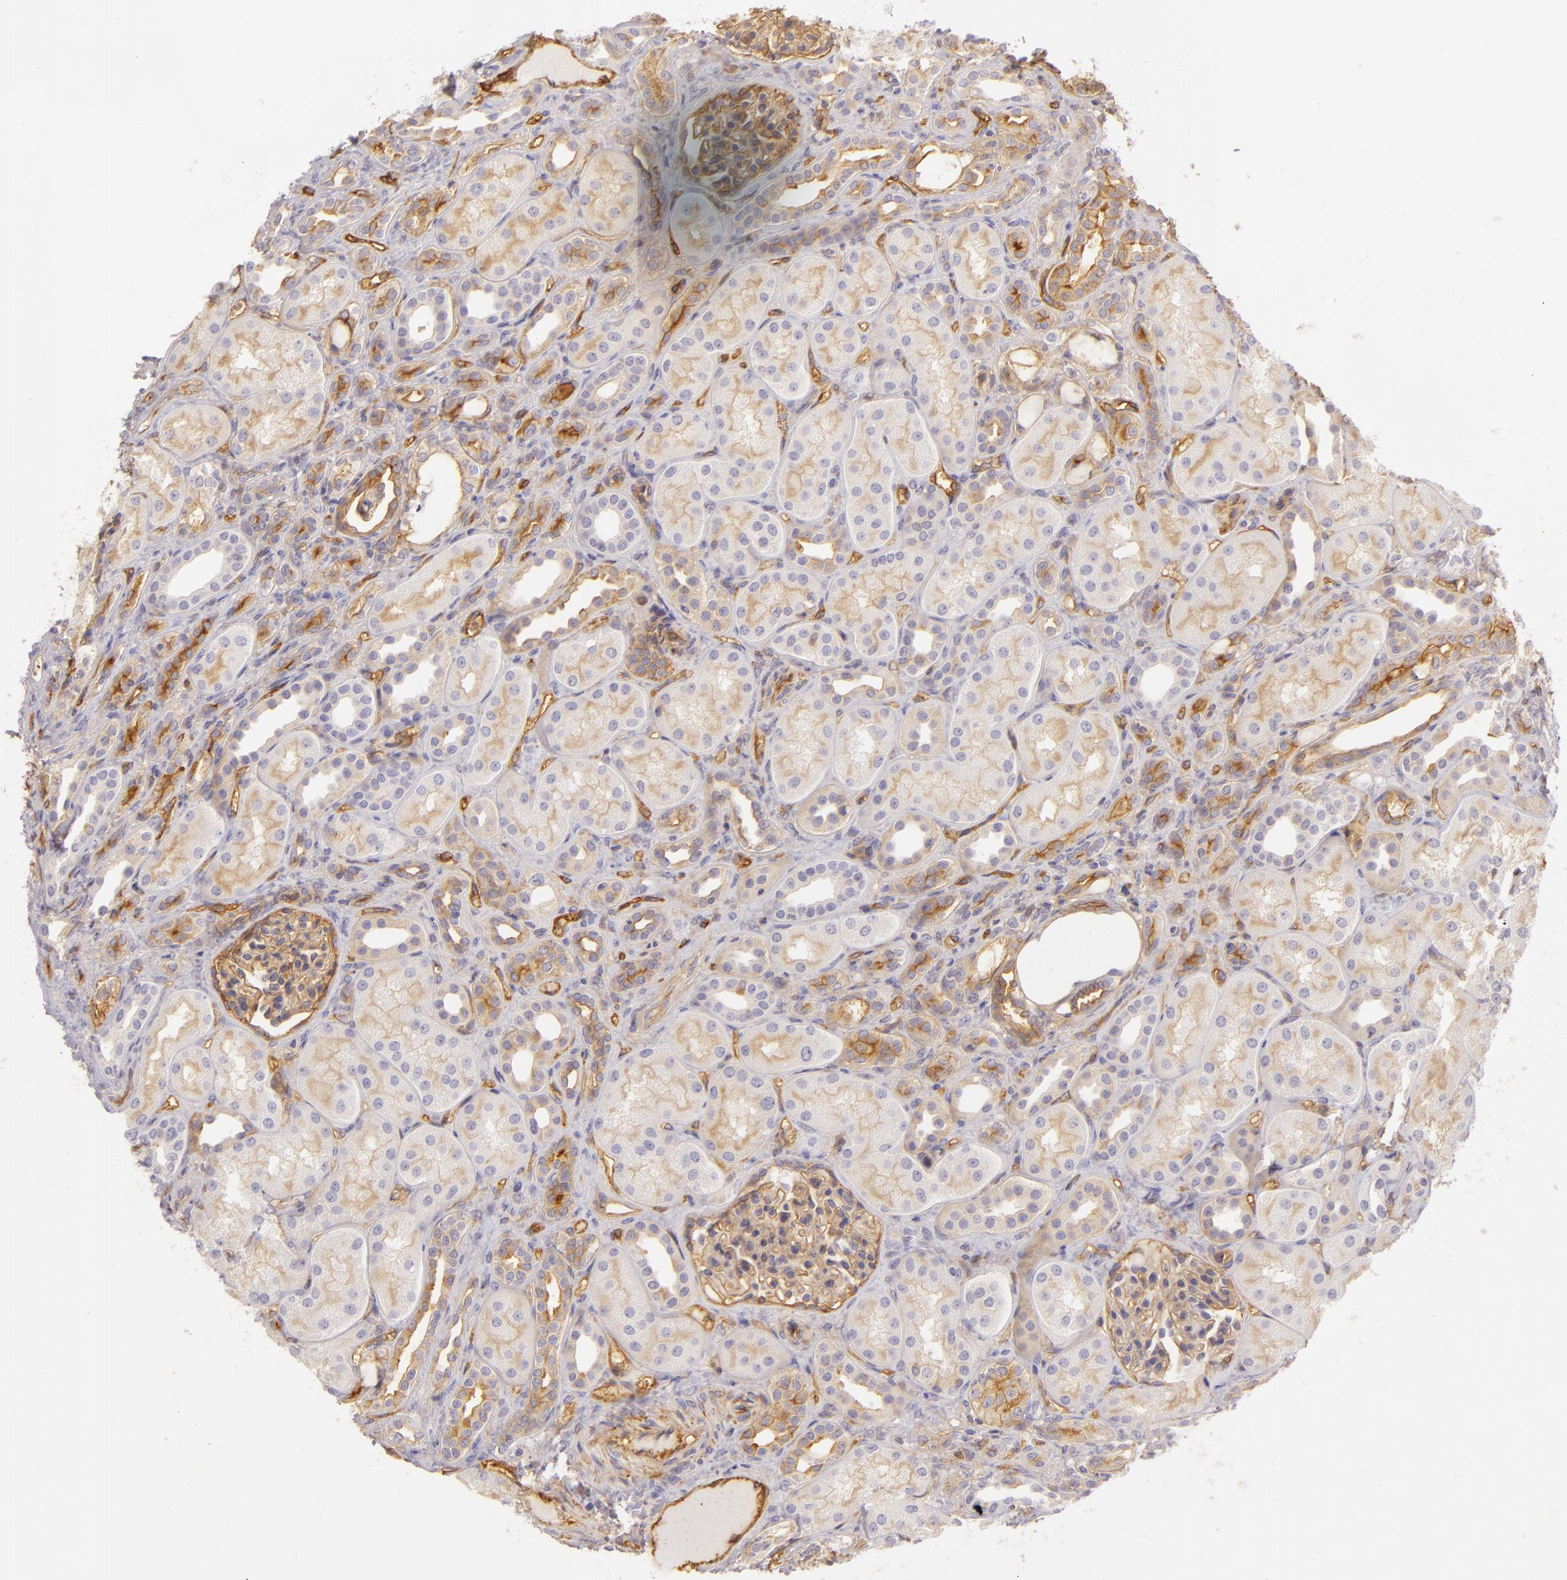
{"staining": {"intensity": "weak", "quantity": "<25%", "location": "cytoplasmic/membranous"}, "tissue": "kidney", "cell_type": "Cells in glomeruli", "image_type": "normal", "snomed": [{"axis": "morphology", "description": "Normal tissue, NOS"}, {"axis": "topography", "description": "Kidney"}], "caption": "DAB immunohistochemical staining of benign human kidney shows no significant staining in cells in glomeruli.", "gene": "CD59", "patient": {"sex": "male", "age": 7}}